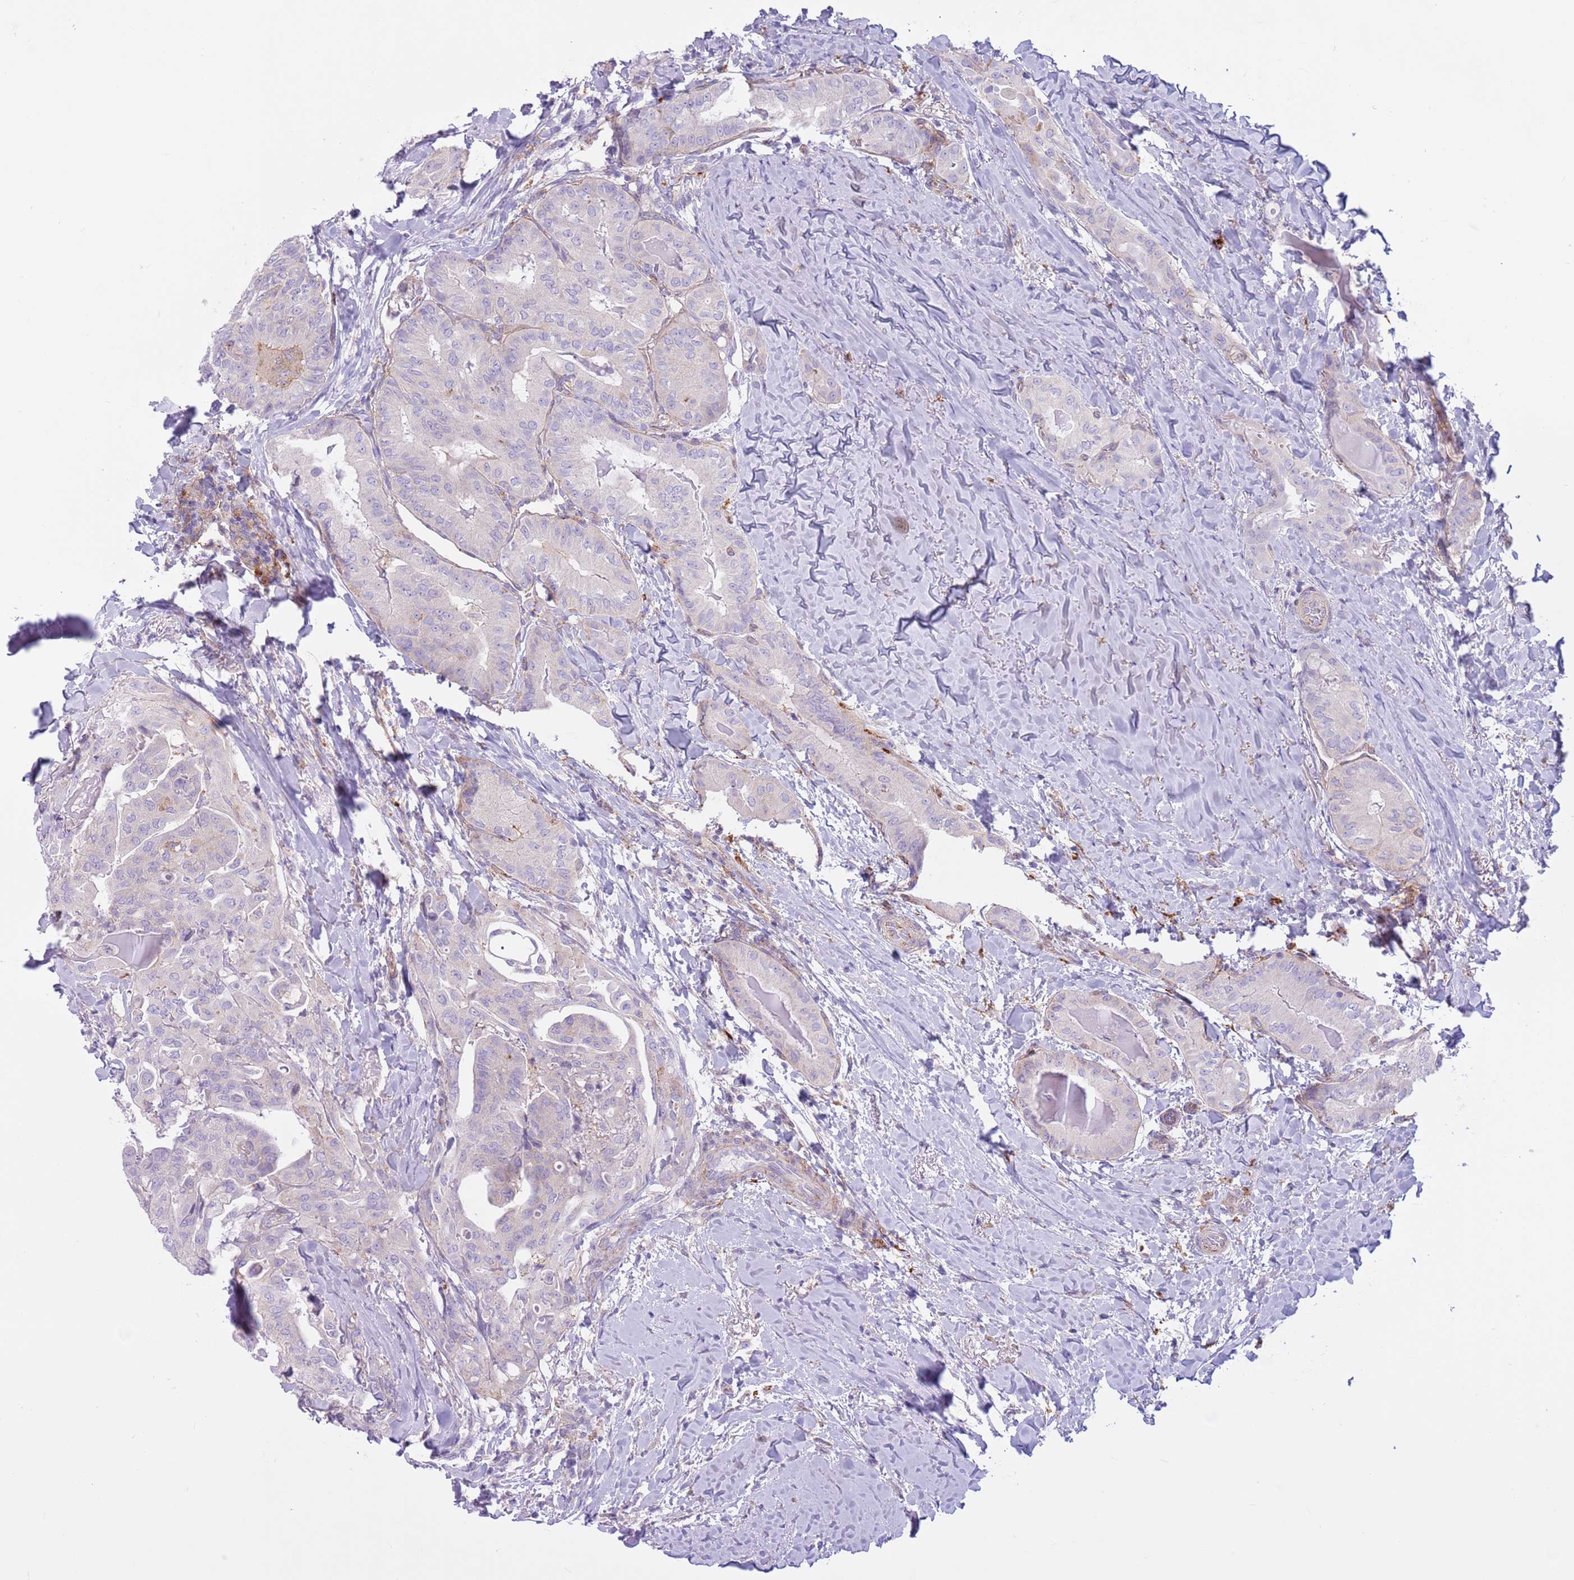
{"staining": {"intensity": "weak", "quantity": "<25%", "location": "cytoplasmic/membranous"}, "tissue": "thyroid cancer", "cell_type": "Tumor cells", "image_type": "cancer", "snomed": [{"axis": "morphology", "description": "Papillary adenocarcinoma, NOS"}, {"axis": "topography", "description": "Thyroid gland"}], "caption": "This histopathology image is of thyroid cancer (papillary adenocarcinoma) stained with immunohistochemistry (IHC) to label a protein in brown with the nuclei are counter-stained blue. There is no staining in tumor cells. (Immunohistochemistry (ihc), brightfield microscopy, high magnification).", "gene": "SNX6", "patient": {"sex": "female", "age": 68}}